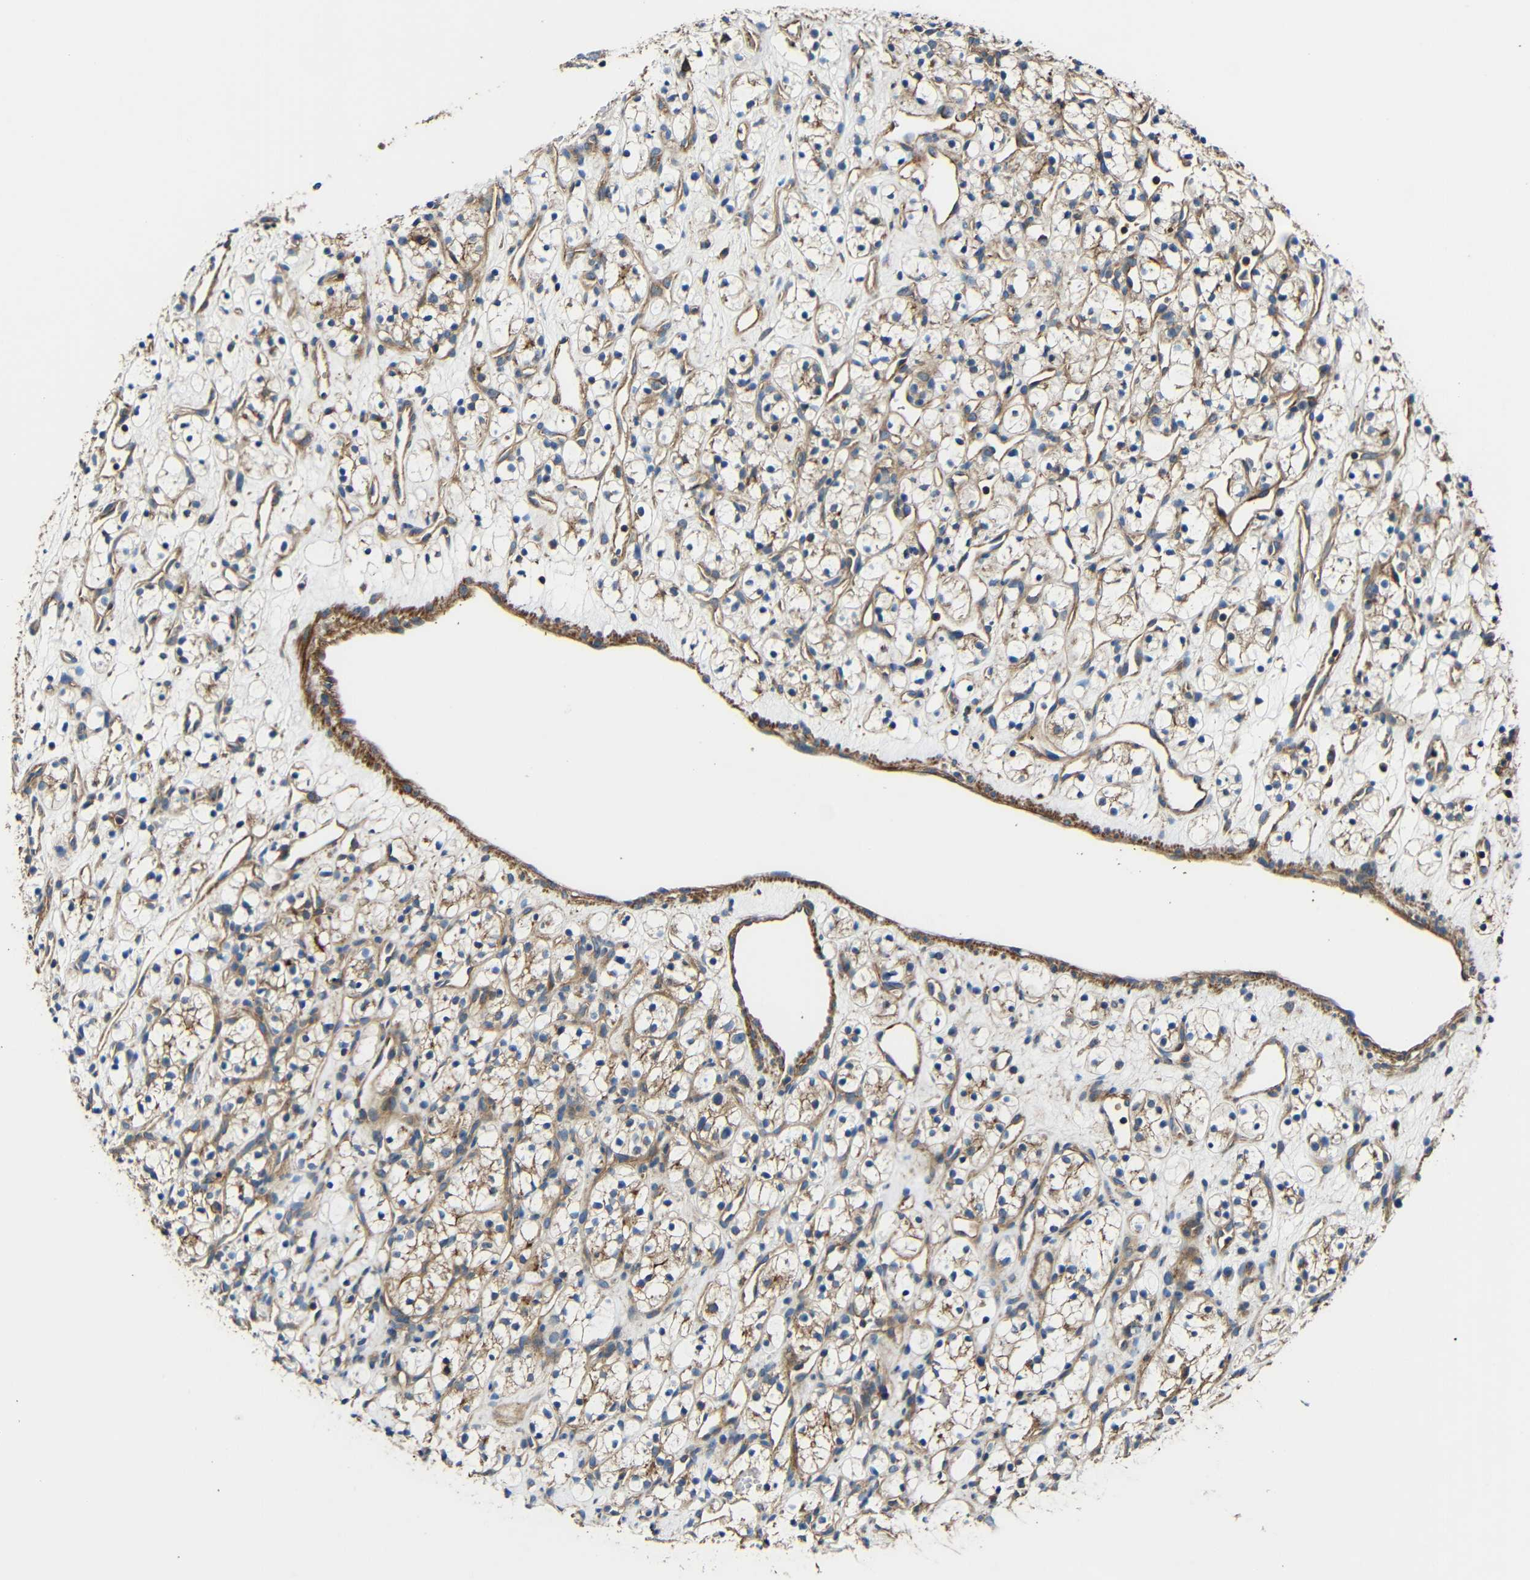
{"staining": {"intensity": "weak", "quantity": "25%-75%", "location": "cytoplasmic/membranous"}, "tissue": "renal cancer", "cell_type": "Tumor cells", "image_type": "cancer", "snomed": [{"axis": "morphology", "description": "Adenocarcinoma, NOS"}, {"axis": "topography", "description": "Kidney"}], "caption": "High-magnification brightfield microscopy of renal cancer (adenocarcinoma) stained with DAB (brown) and counterstained with hematoxylin (blue). tumor cells exhibit weak cytoplasmic/membranous staining is identified in about25%-75% of cells. The staining is performed using DAB (3,3'-diaminobenzidine) brown chromogen to label protein expression. The nuclei are counter-stained blue using hematoxylin.", "gene": "RHOT2", "patient": {"sex": "female", "age": 60}}